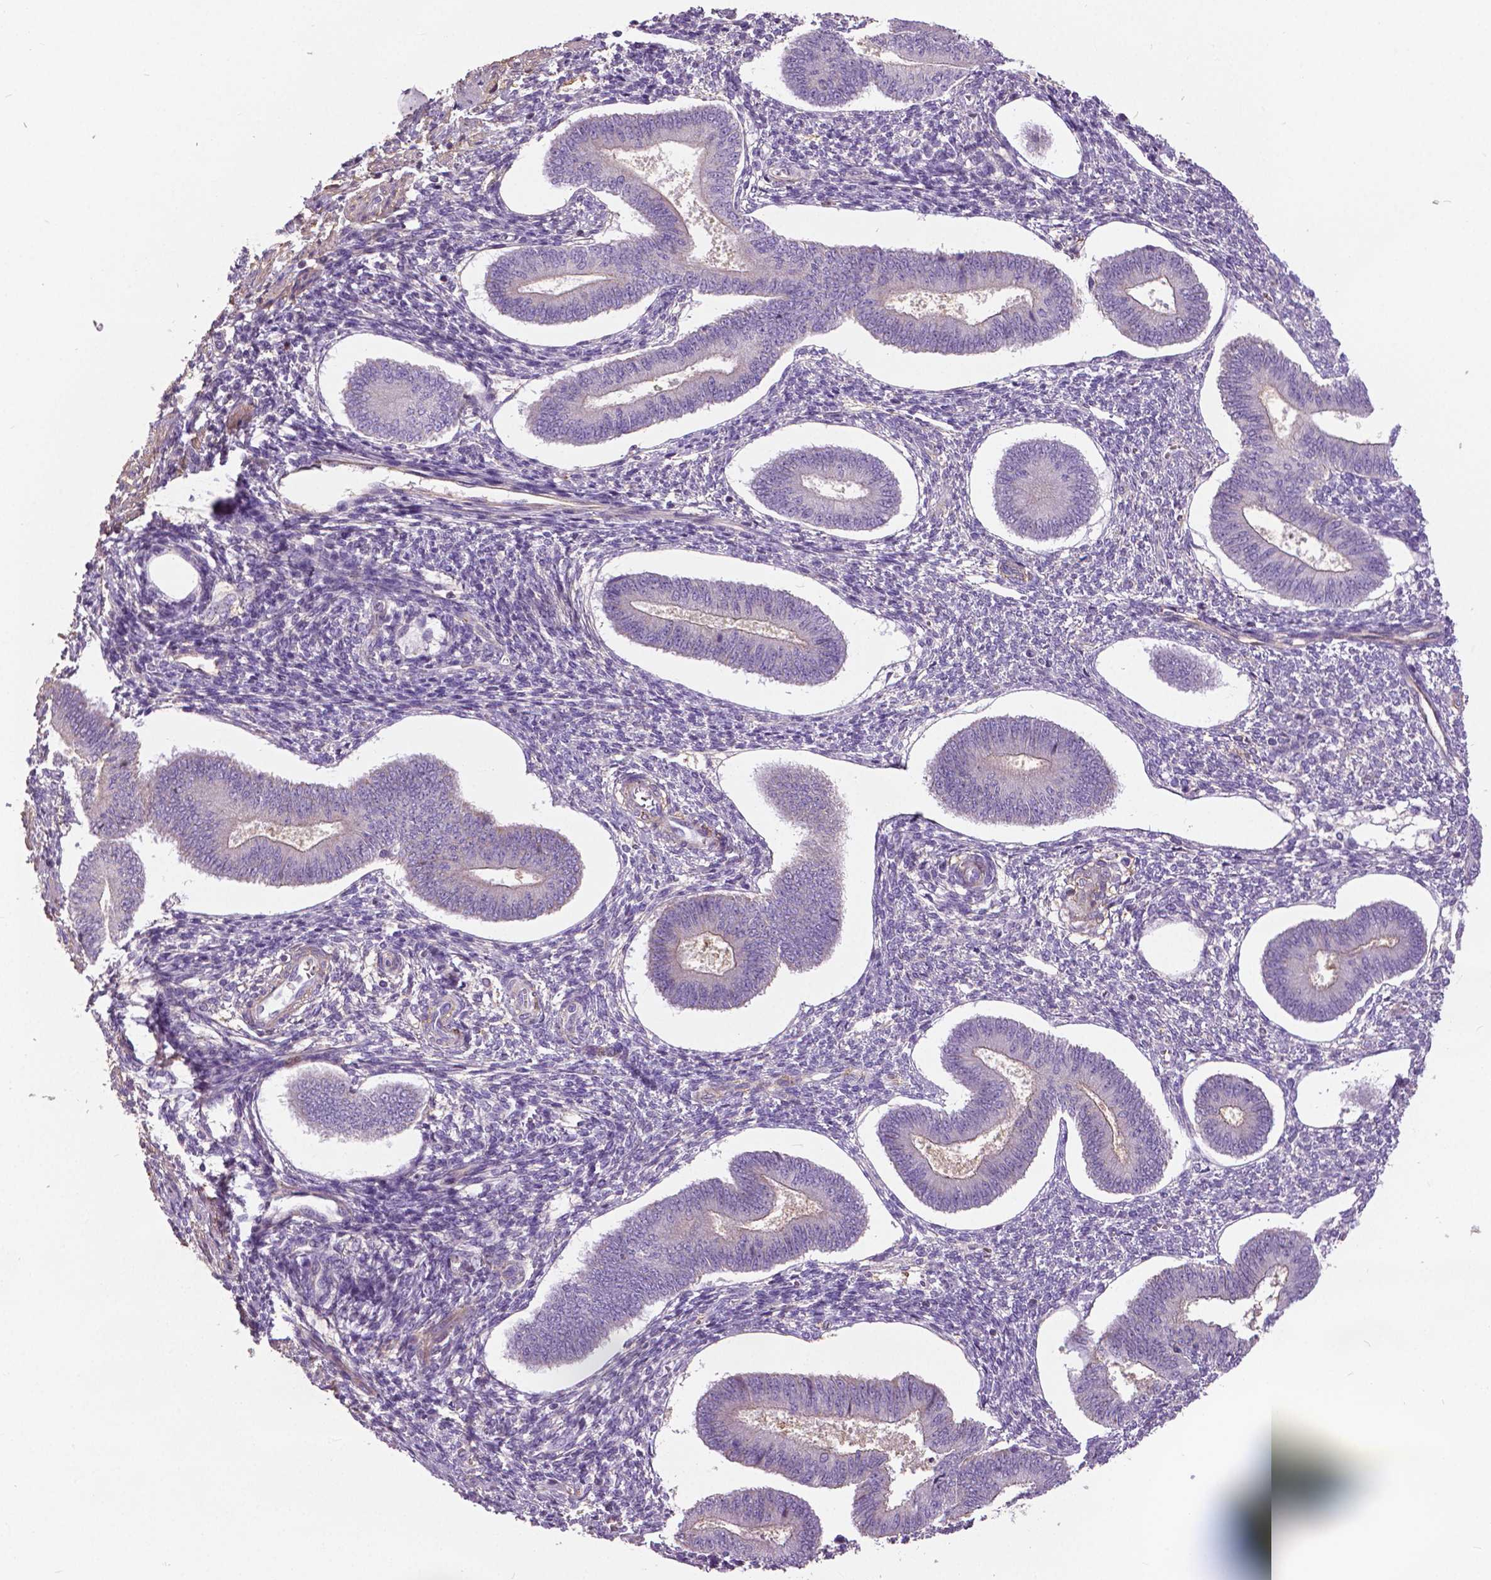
{"staining": {"intensity": "negative", "quantity": "none", "location": "none"}, "tissue": "endometrium", "cell_type": "Cells in endometrial stroma", "image_type": "normal", "snomed": [{"axis": "morphology", "description": "Normal tissue, NOS"}, {"axis": "topography", "description": "Endometrium"}], "caption": "Immunohistochemistry histopathology image of normal endometrium: human endometrium stained with DAB (3,3'-diaminobenzidine) reveals no significant protein positivity in cells in endometrial stroma.", "gene": "ANXA13", "patient": {"sex": "female", "age": 42}}